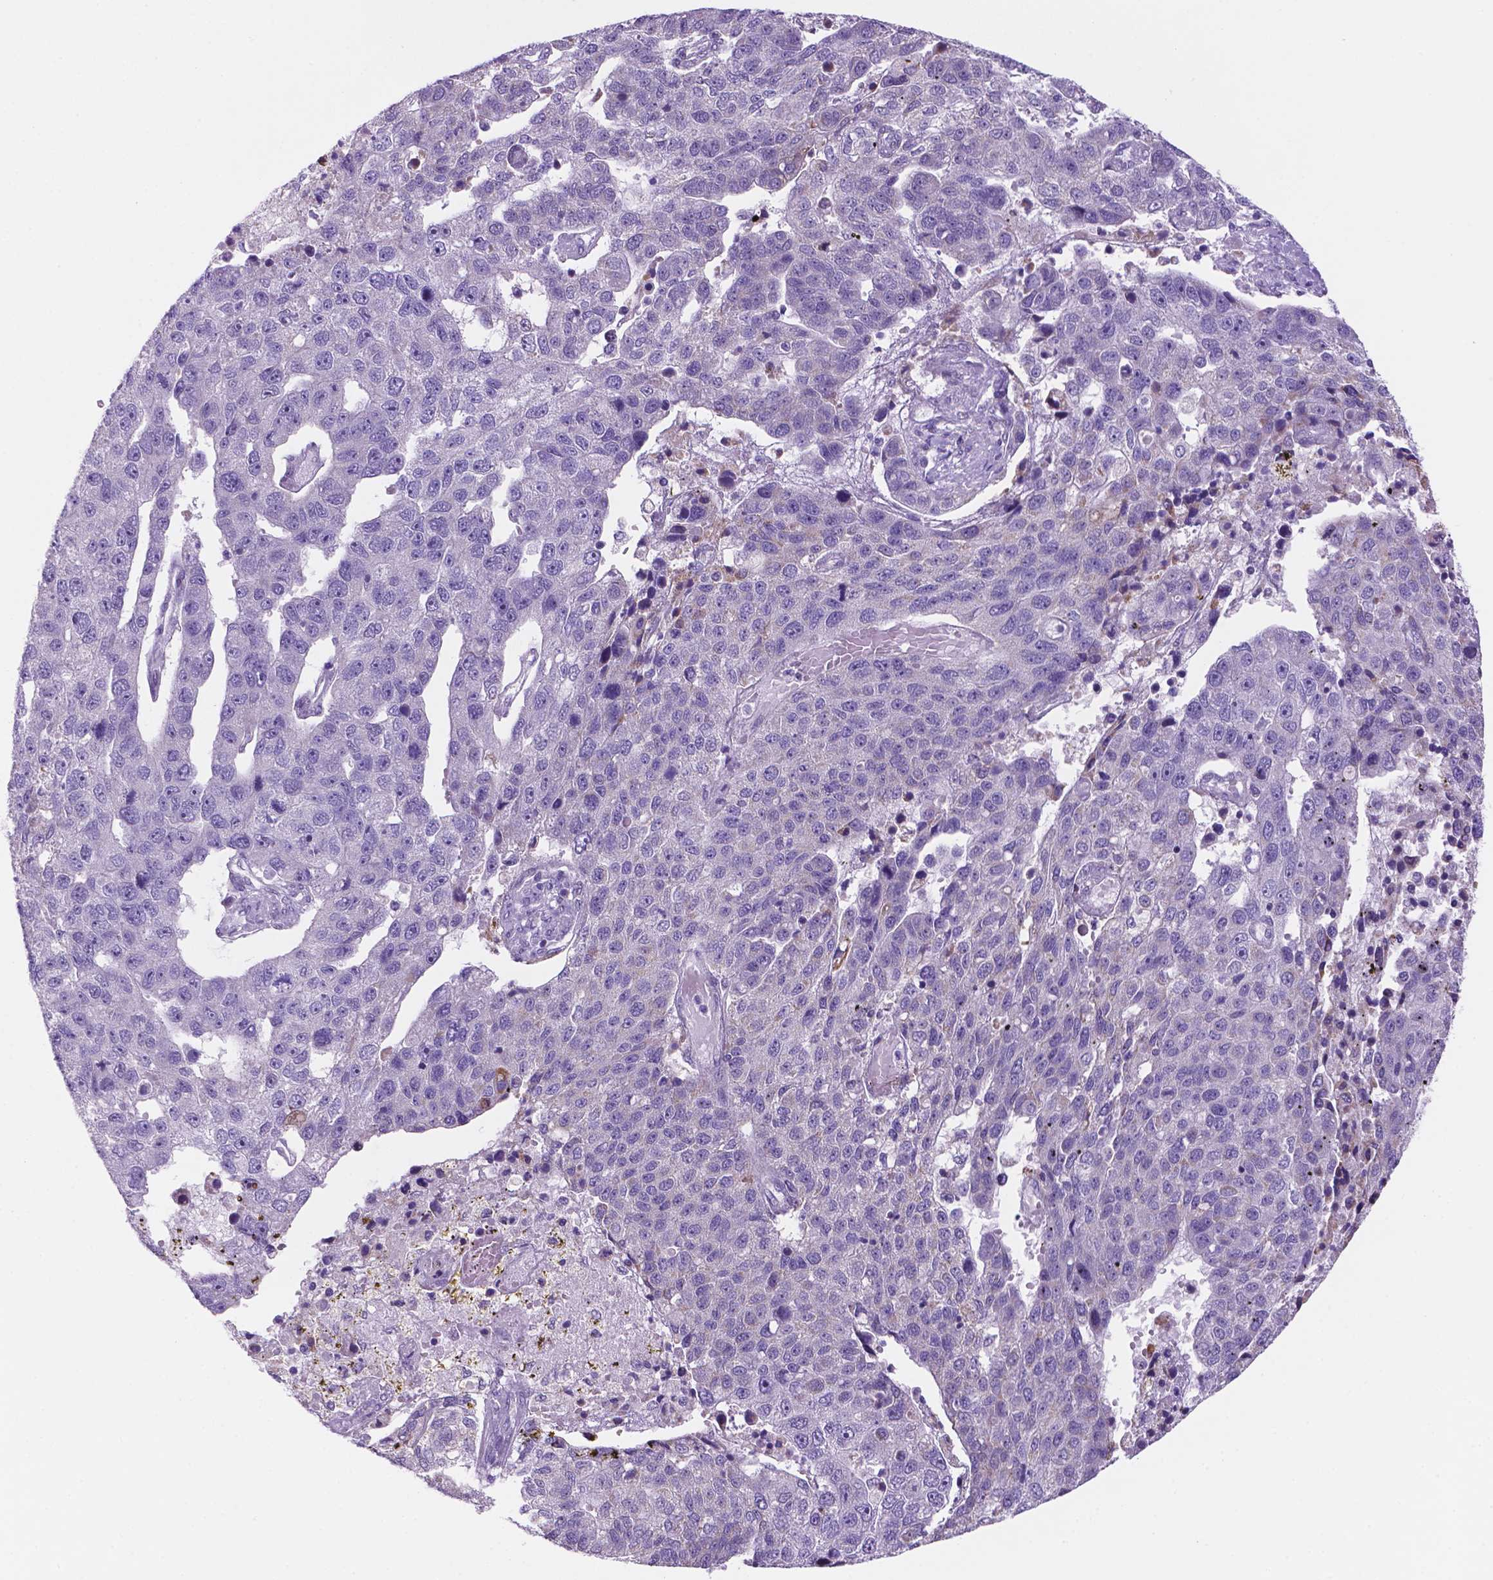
{"staining": {"intensity": "negative", "quantity": "none", "location": "none"}, "tissue": "pancreatic cancer", "cell_type": "Tumor cells", "image_type": "cancer", "snomed": [{"axis": "morphology", "description": "Adenocarcinoma, NOS"}, {"axis": "topography", "description": "Pancreas"}], "caption": "Immunohistochemistry of human pancreatic cancer reveals no positivity in tumor cells. (Brightfield microscopy of DAB immunohistochemistry (IHC) at high magnification).", "gene": "C18orf21", "patient": {"sex": "female", "age": 61}}